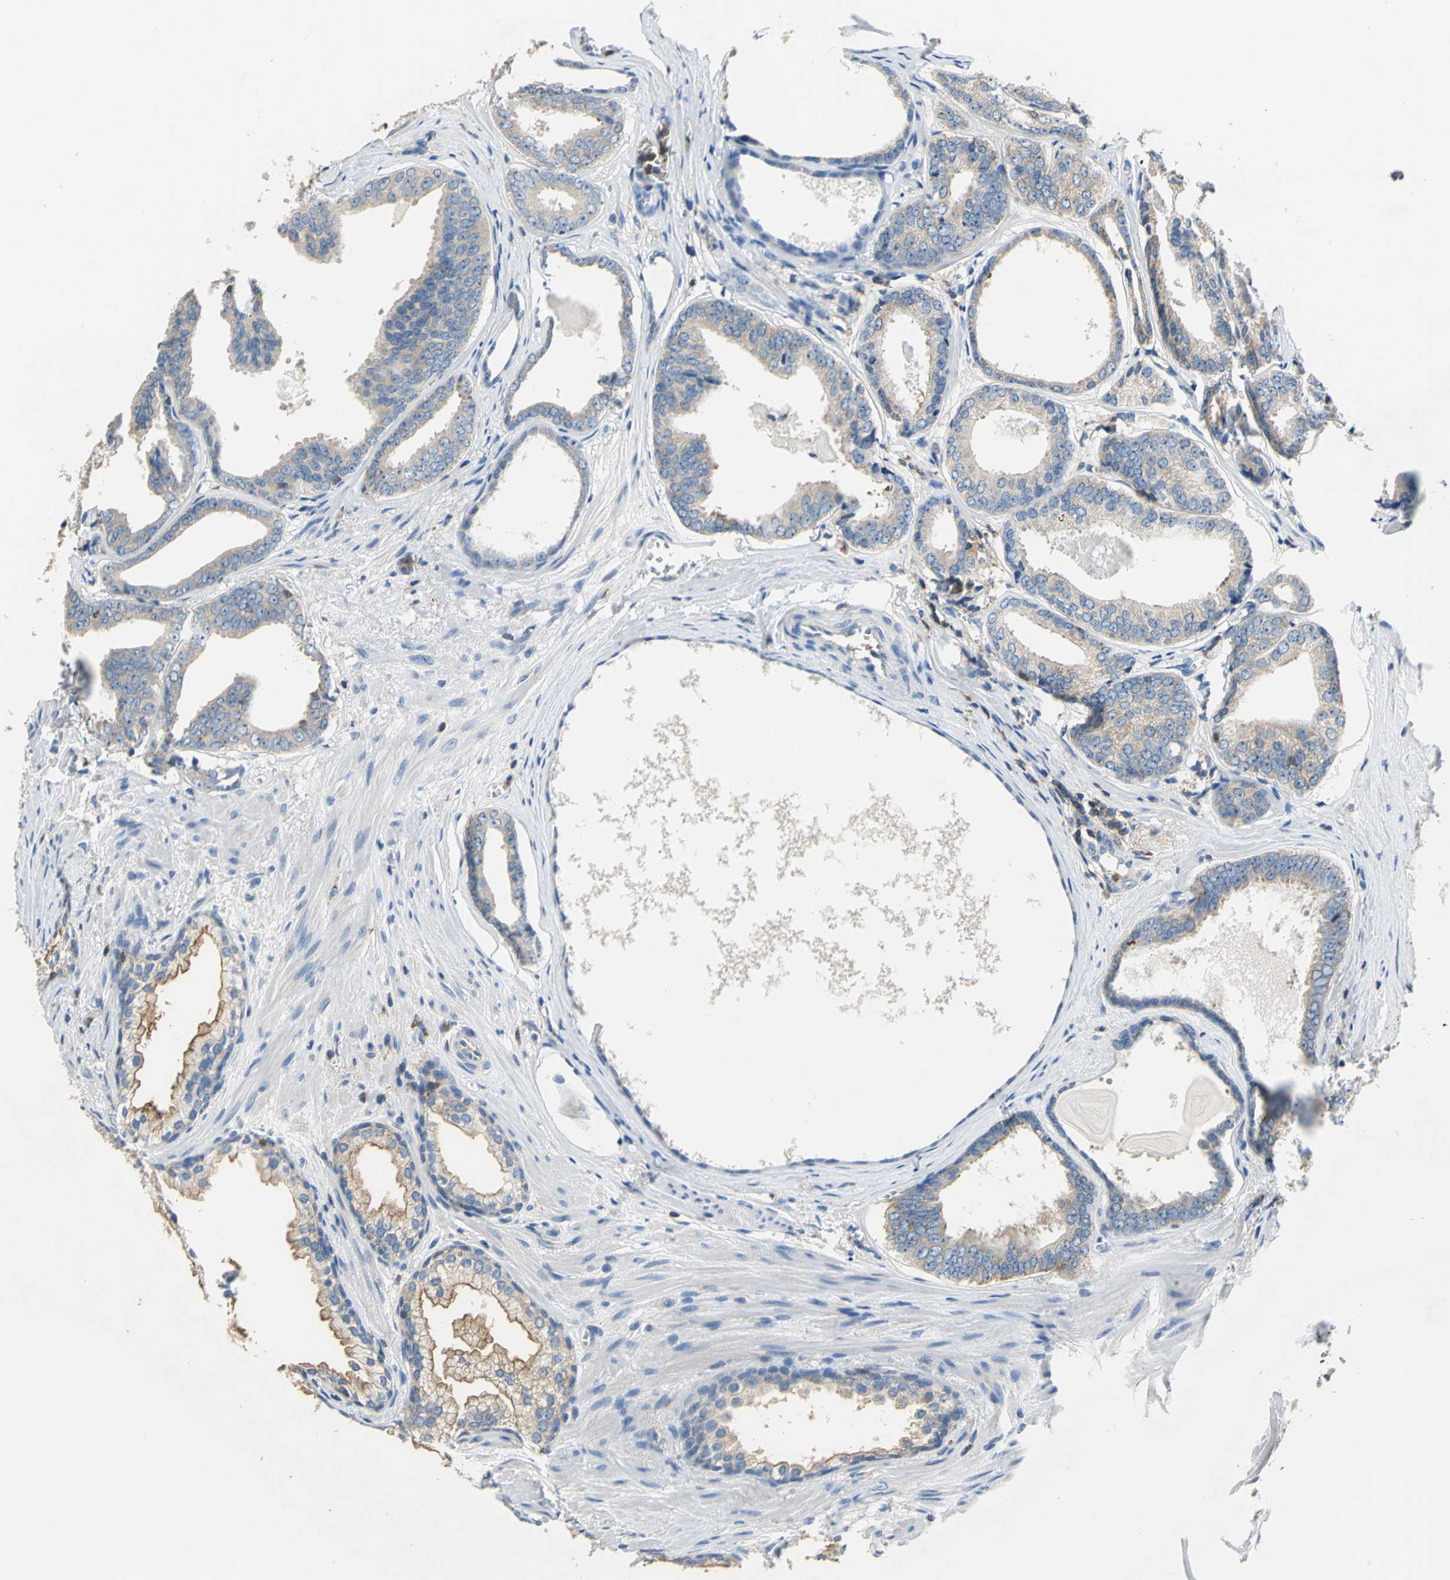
{"staining": {"intensity": "moderate", "quantity": ">75%", "location": "cytoplasmic/membranous"}, "tissue": "prostate cancer", "cell_type": "Tumor cells", "image_type": "cancer", "snomed": [{"axis": "morphology", "description": "Adenocarcinoma, Medium grade"}, {"axis": "topography", "description": "Prostate"}], "caption": "Moderate cytoplasmic/membranous positivity for a protein is present in about >75% of tumor cells of adenocarcinoma (medium-grade) (prostate) using immunohistochemistry (IHC).", "gene": "SEPTIN6", "patient": {"sex": "male", "age": 79}}